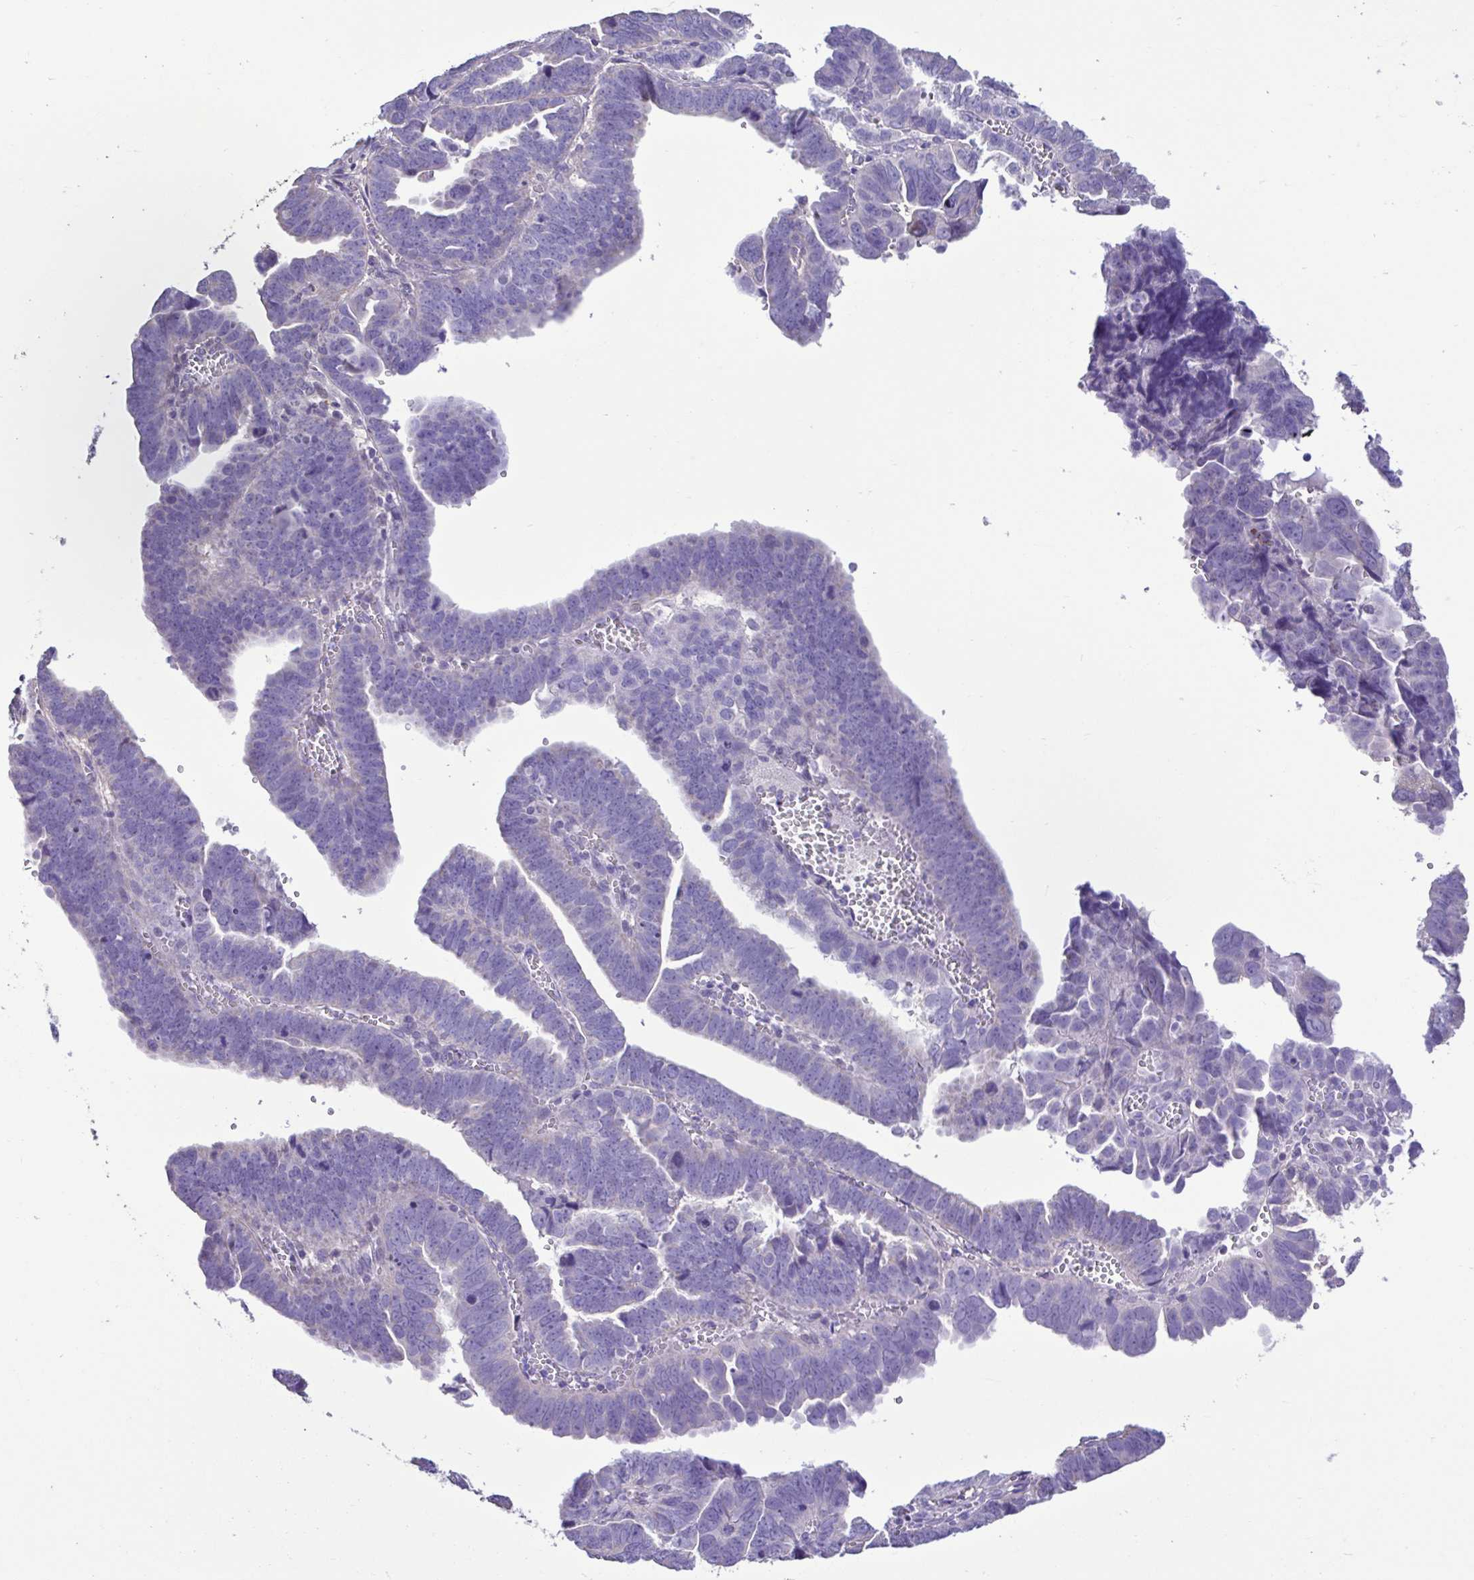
{"staining": {"intensity": "negative", "quantity": "none", "location": "none"}, "tissue": "endometrial cancer", "cell_type": "Tumor cells", "image_type": "cancer", "snomed": [{"axis": "morphology", "description": "Adenocarcinoma, NOS"}, {"axis": "topography", "description": "Endometrium"}], "caption": "Histopathology image shows no protein staining in tumor cells of endometrial cancer tissue.", "gene": "PLA2G4E", "patient": {"sex": "female", "age": 75}}